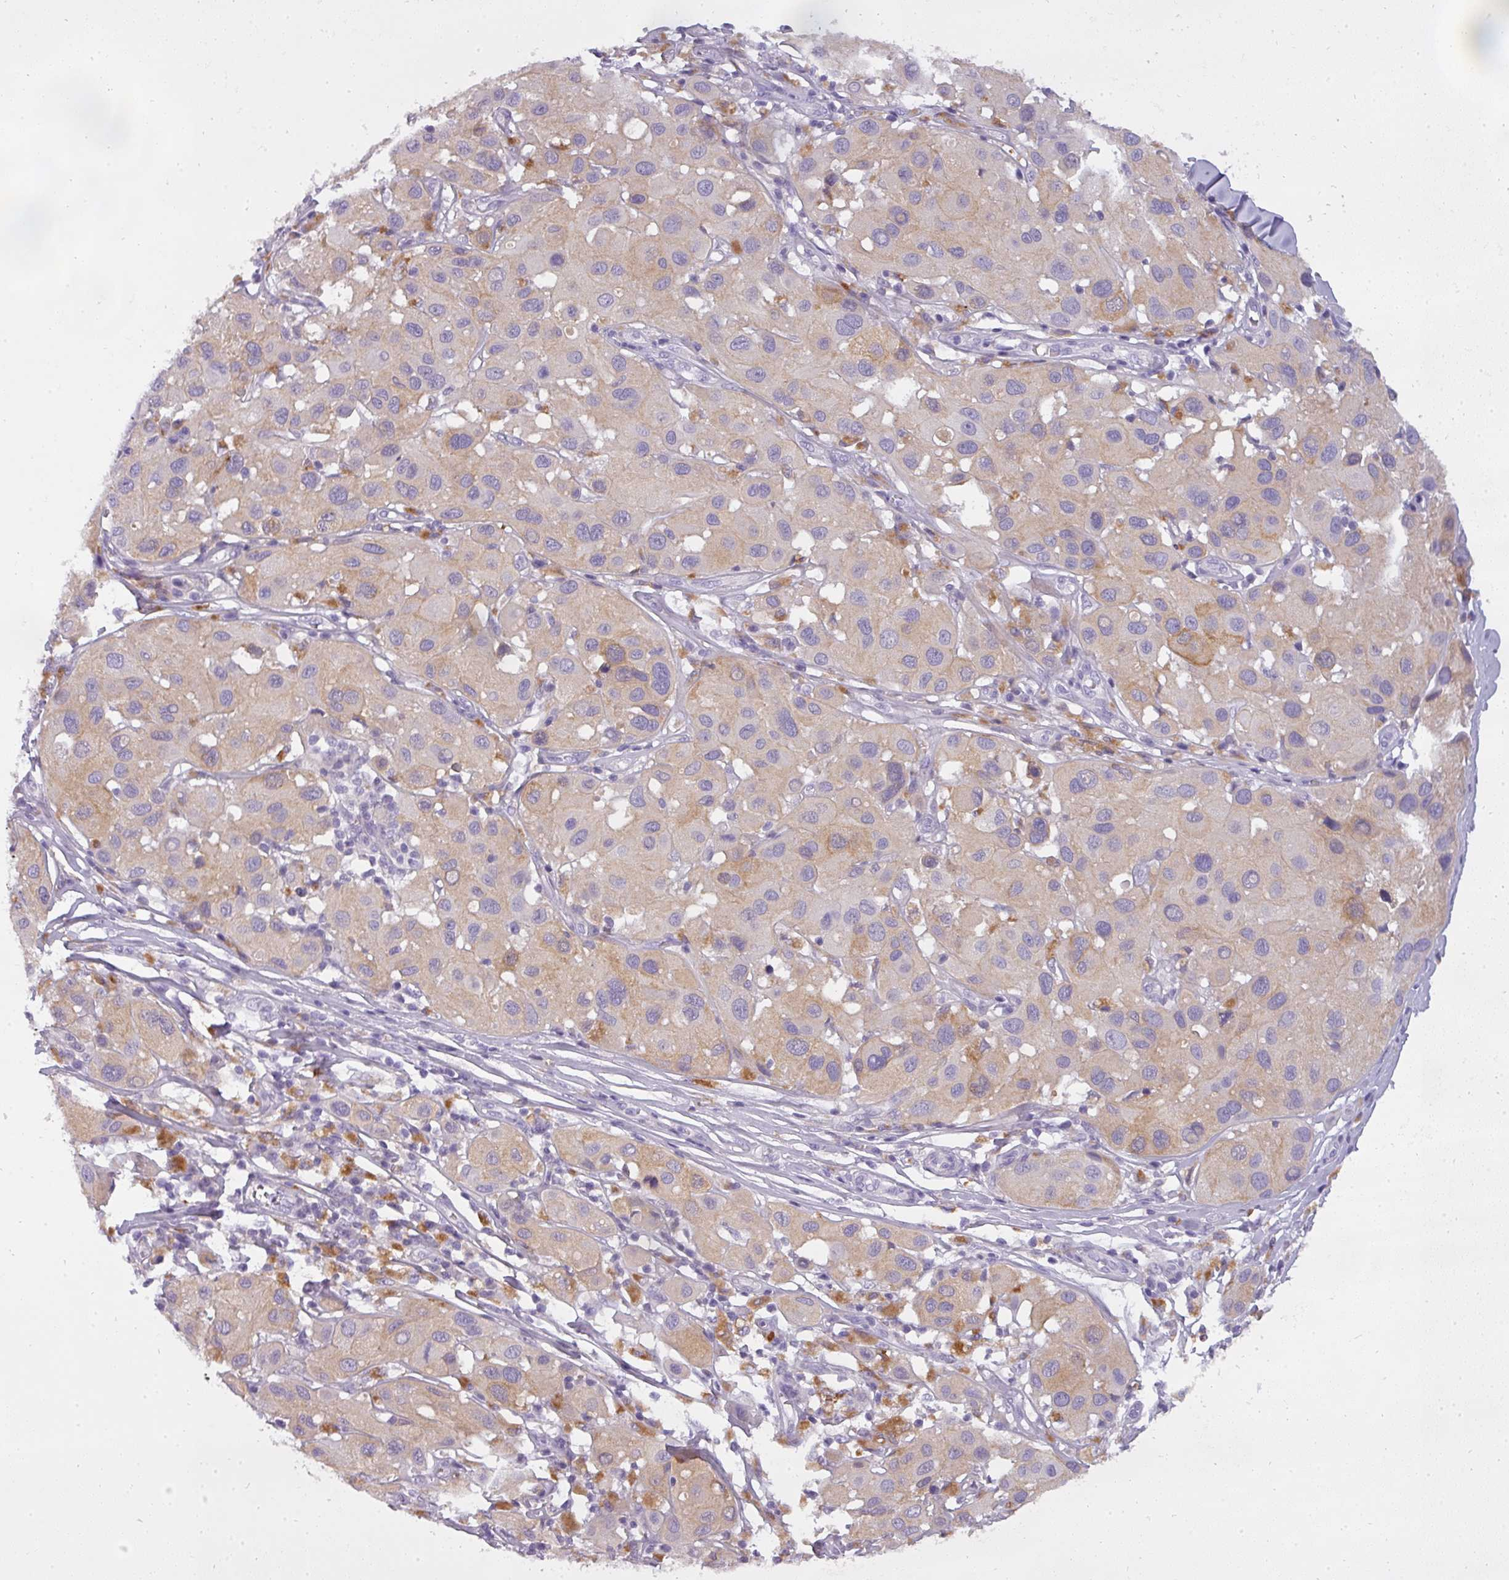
{"staining": {"intensity": "weak", "quantity": "25%-75%", "location": "cytoplasmic/membranous"}, "tissue": "melanoma", "cell_type": "Tumor cells", "image_type": "cancer", "snomed": [{"axis": "morphology", "description": "Malignant melanoma, Metastatic site"}, {"axis": "topography", "description": "Skin"}], "caption": "An immunohistochemistry (IHC) image of neoplastic tissue is shown. Protein staining in brown shows weak cytoplasmic/membranous positivity in malignant melanoma (metastatic site) within tumor cells. The protein is shown in brown color, while the nuclei are stained blue.", "gene": "ATP6V1D", "patient": {"sex": "male", "age": 41}}